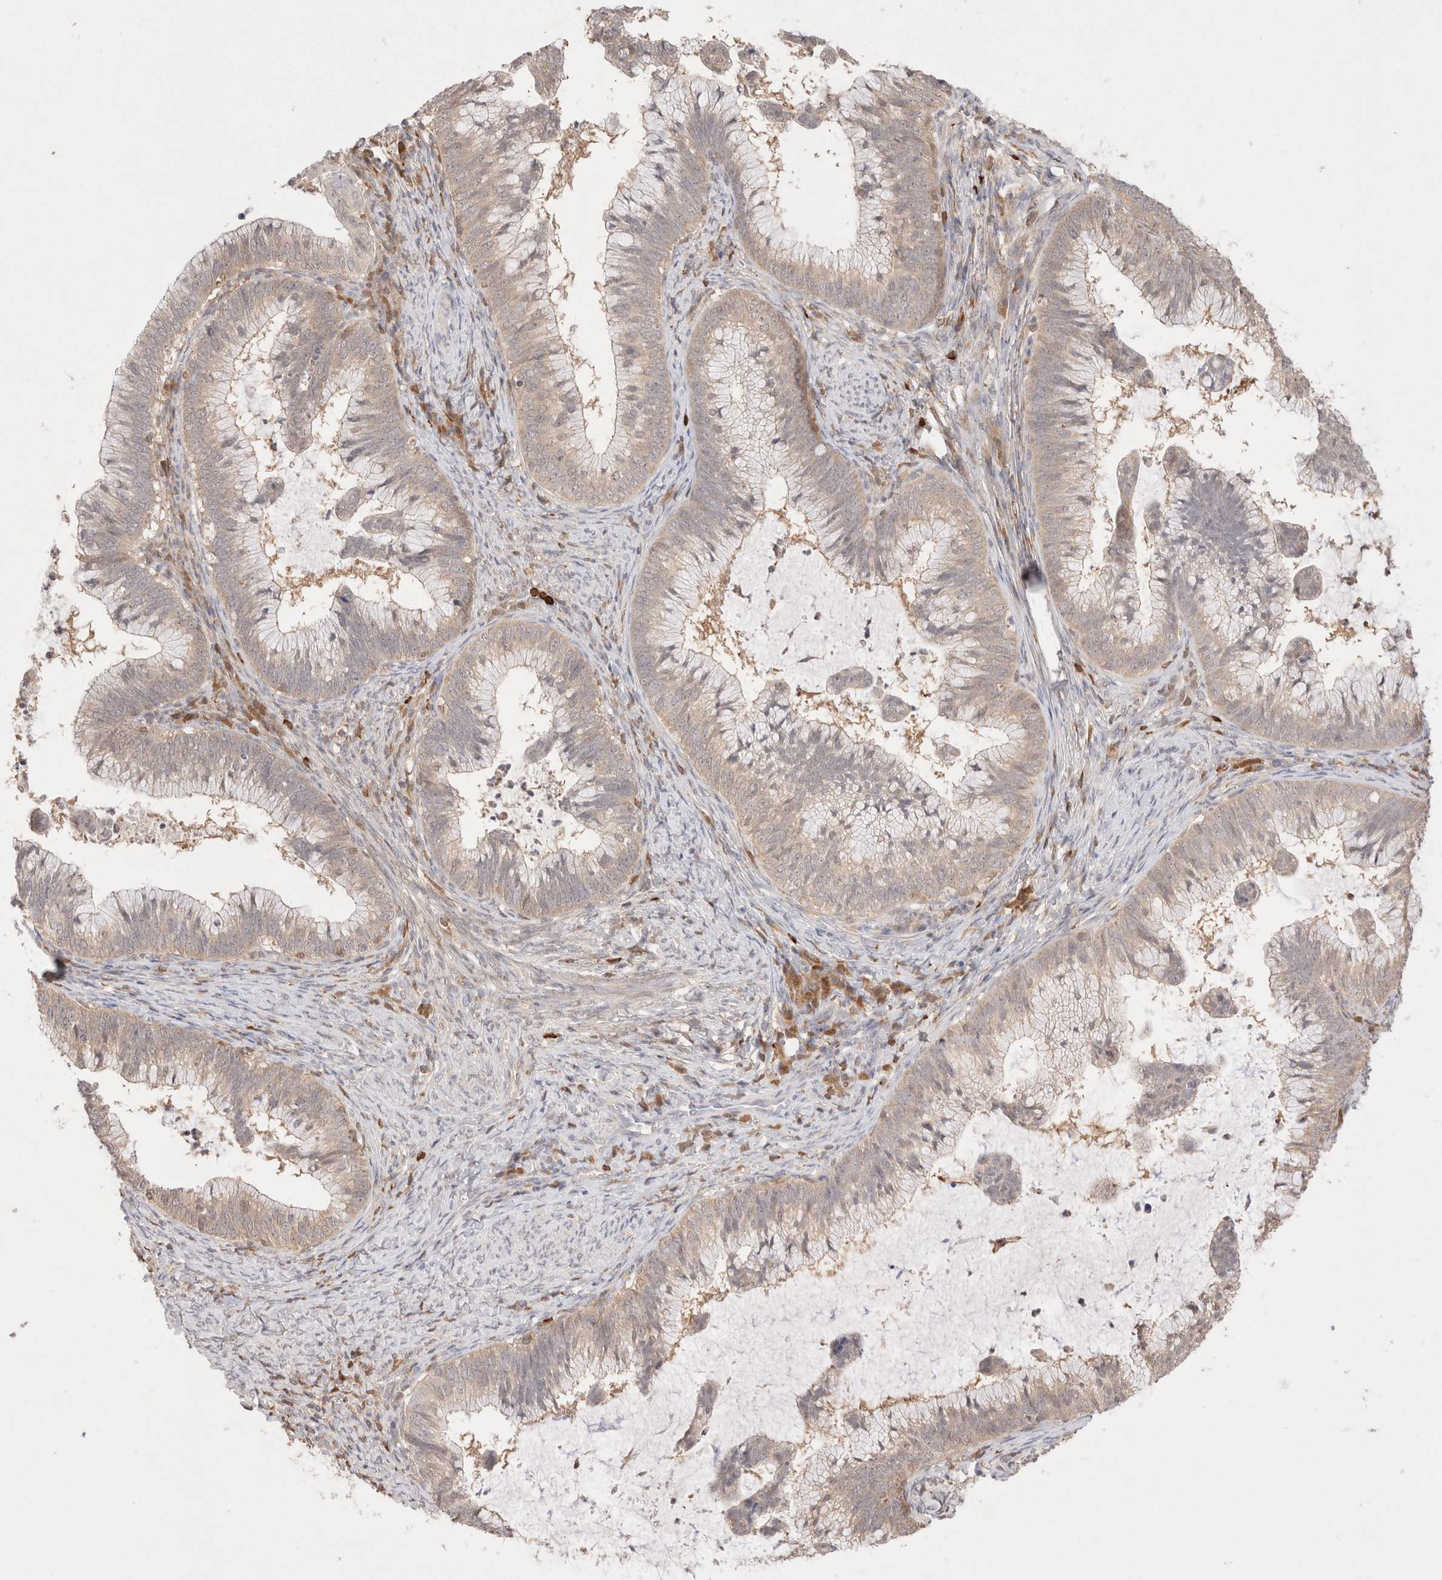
{"staining": {"intensity": "negative", "quantity": "none", "location": "none"}, "tissue": "cervical cancer", "cell_type": "Tumor cells", "image_type": "cancer", "snomed": [{"axis": "morphology", "description": "Adenocarcinoma, NOS"}, {"axis": "topography", "description": "Cervix"}], "caption": "Photomicrograph shows no significant protein positivity in tumor cells of cervical cancer (adenocarcinoma).", "gene": "STARD10", "patient": {"sex": "female", "age": 36}}